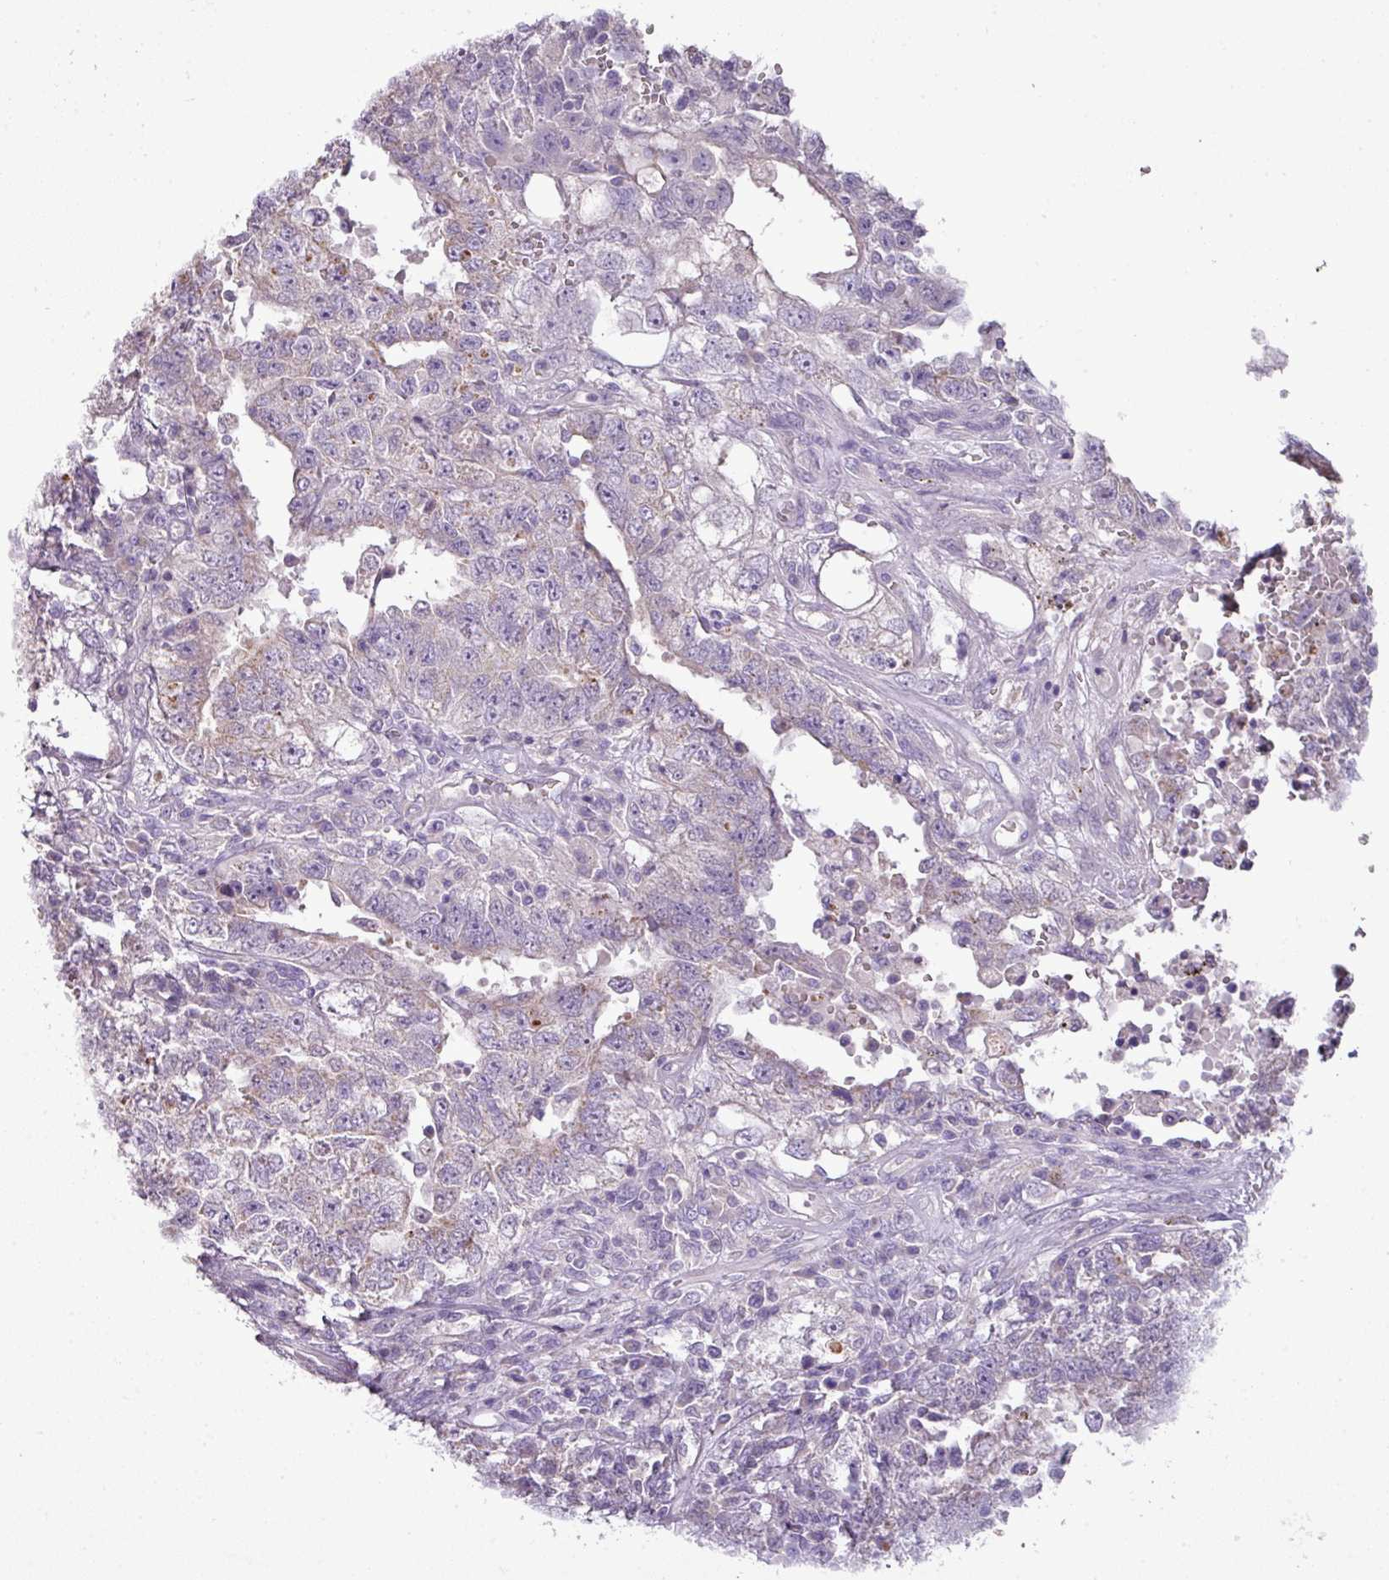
{"staining": {"intensity": "weak", "quantity": "25%-75%", "location": "cytoplasmic/membranous"}, "tissue": "testis cancer", "cell_type": "Tumor cells", "image_type": "cancer", "snomed": [{"axis": "morphology", "description": "Carcinoma, Embryonal, NOS"}, {"axis": "topography", "description": "Testis"}], "caption": "Tumor cells display low levels of weak cytoplasmic/membranous expression in approximately 25%-75% of cells in human testis cancer (embryonal carcinoma).", "gene": "BRINP2", "patient": {"sex": "male", "age": 26}}